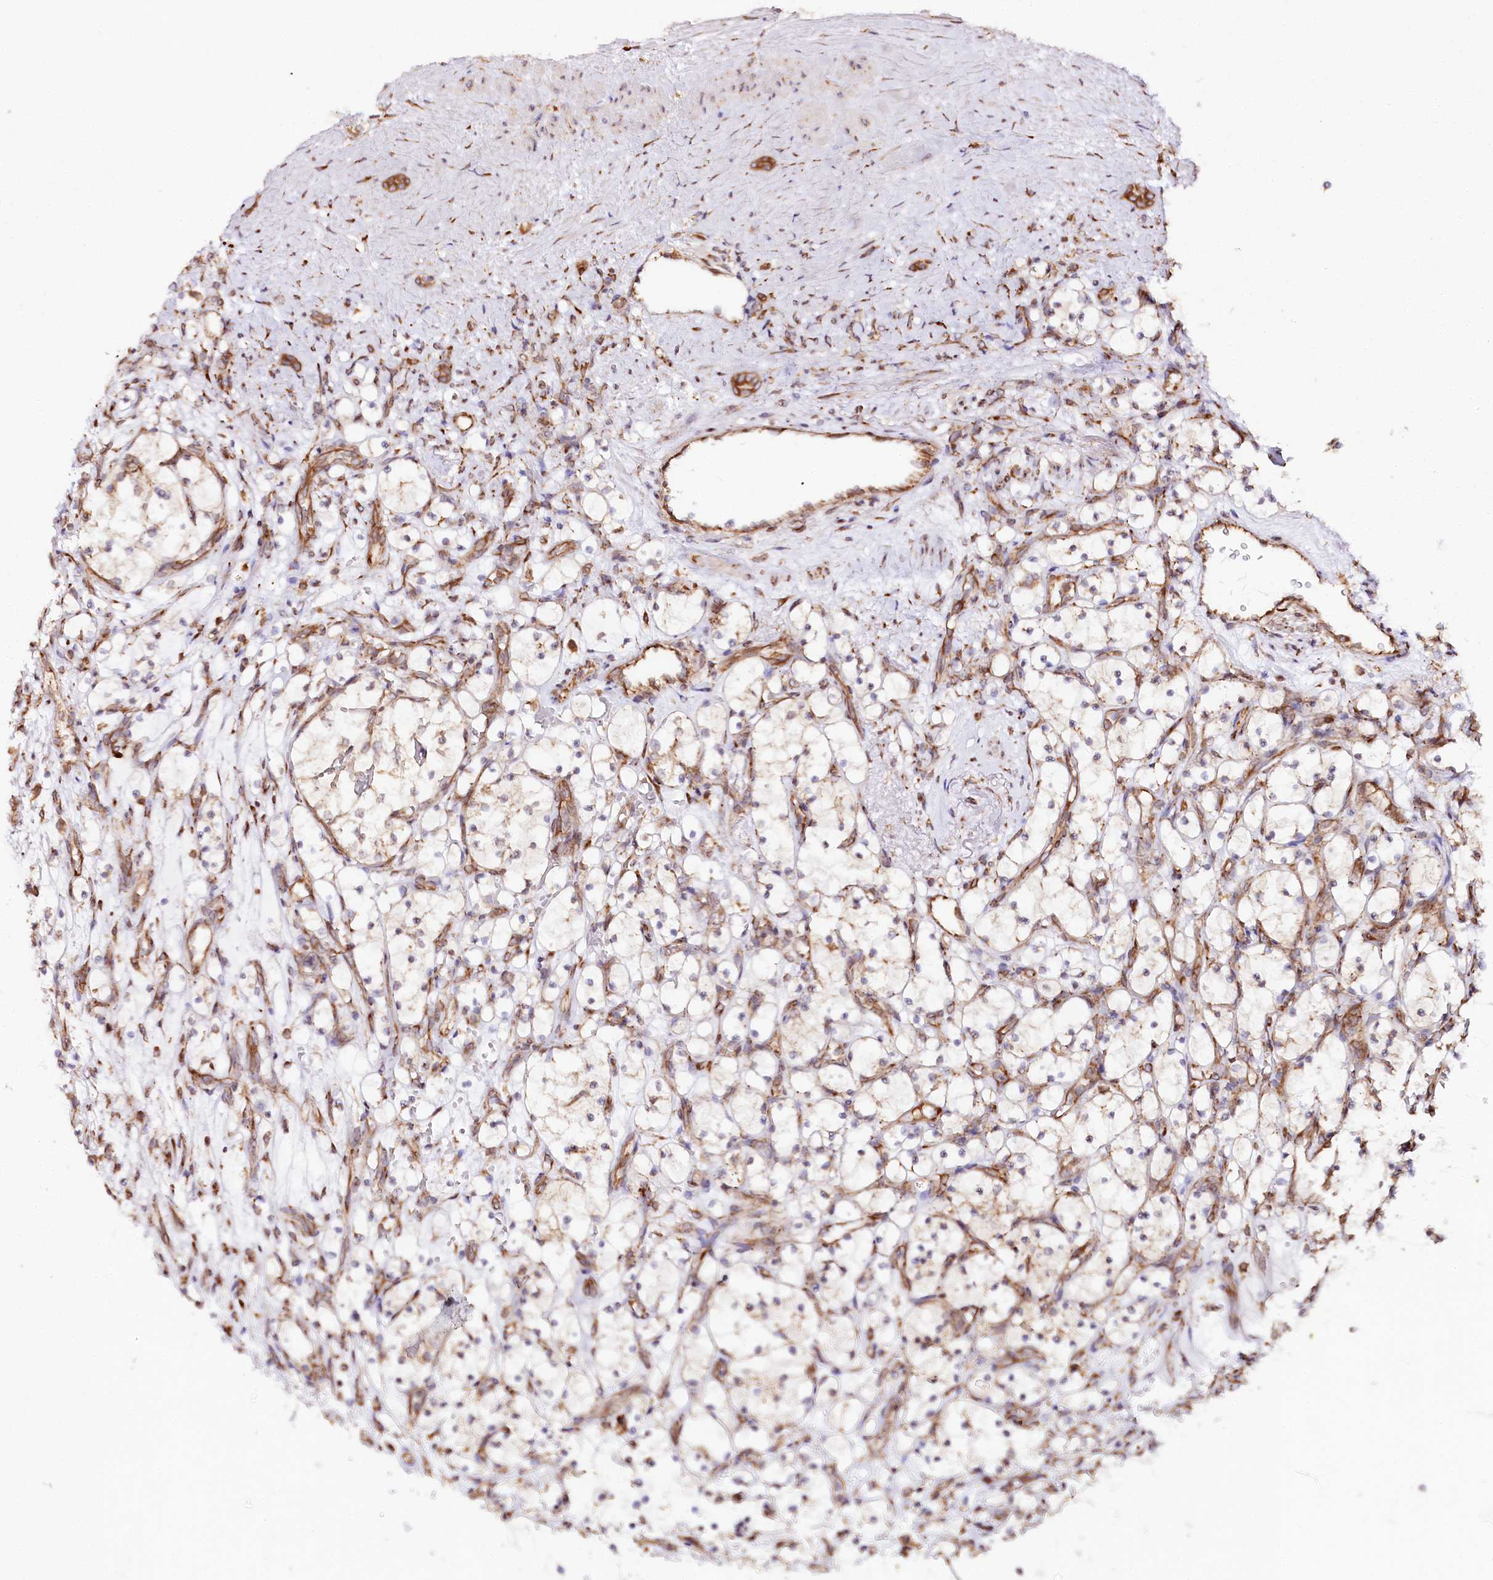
{"staining": {"intensity": "weak", "quantity": "<25%", "location": "cytoplasmic/membranous"}, "tissue": "renal cancer", "cell_type": "Tumor cells", "image_type": "cancer", "snomed": [{"axis": "morphology", "description": "Adenocarcinoma, NOS"}, {"axis": "topography", "description": "Kidney"}], "caption": "Immunohistochemistry of renal cancer (adenocarcinoma) demonstrates no expression in tumor cells.", "gene": "CNPY2", "patient": {"sex": "female", "age": 69}}